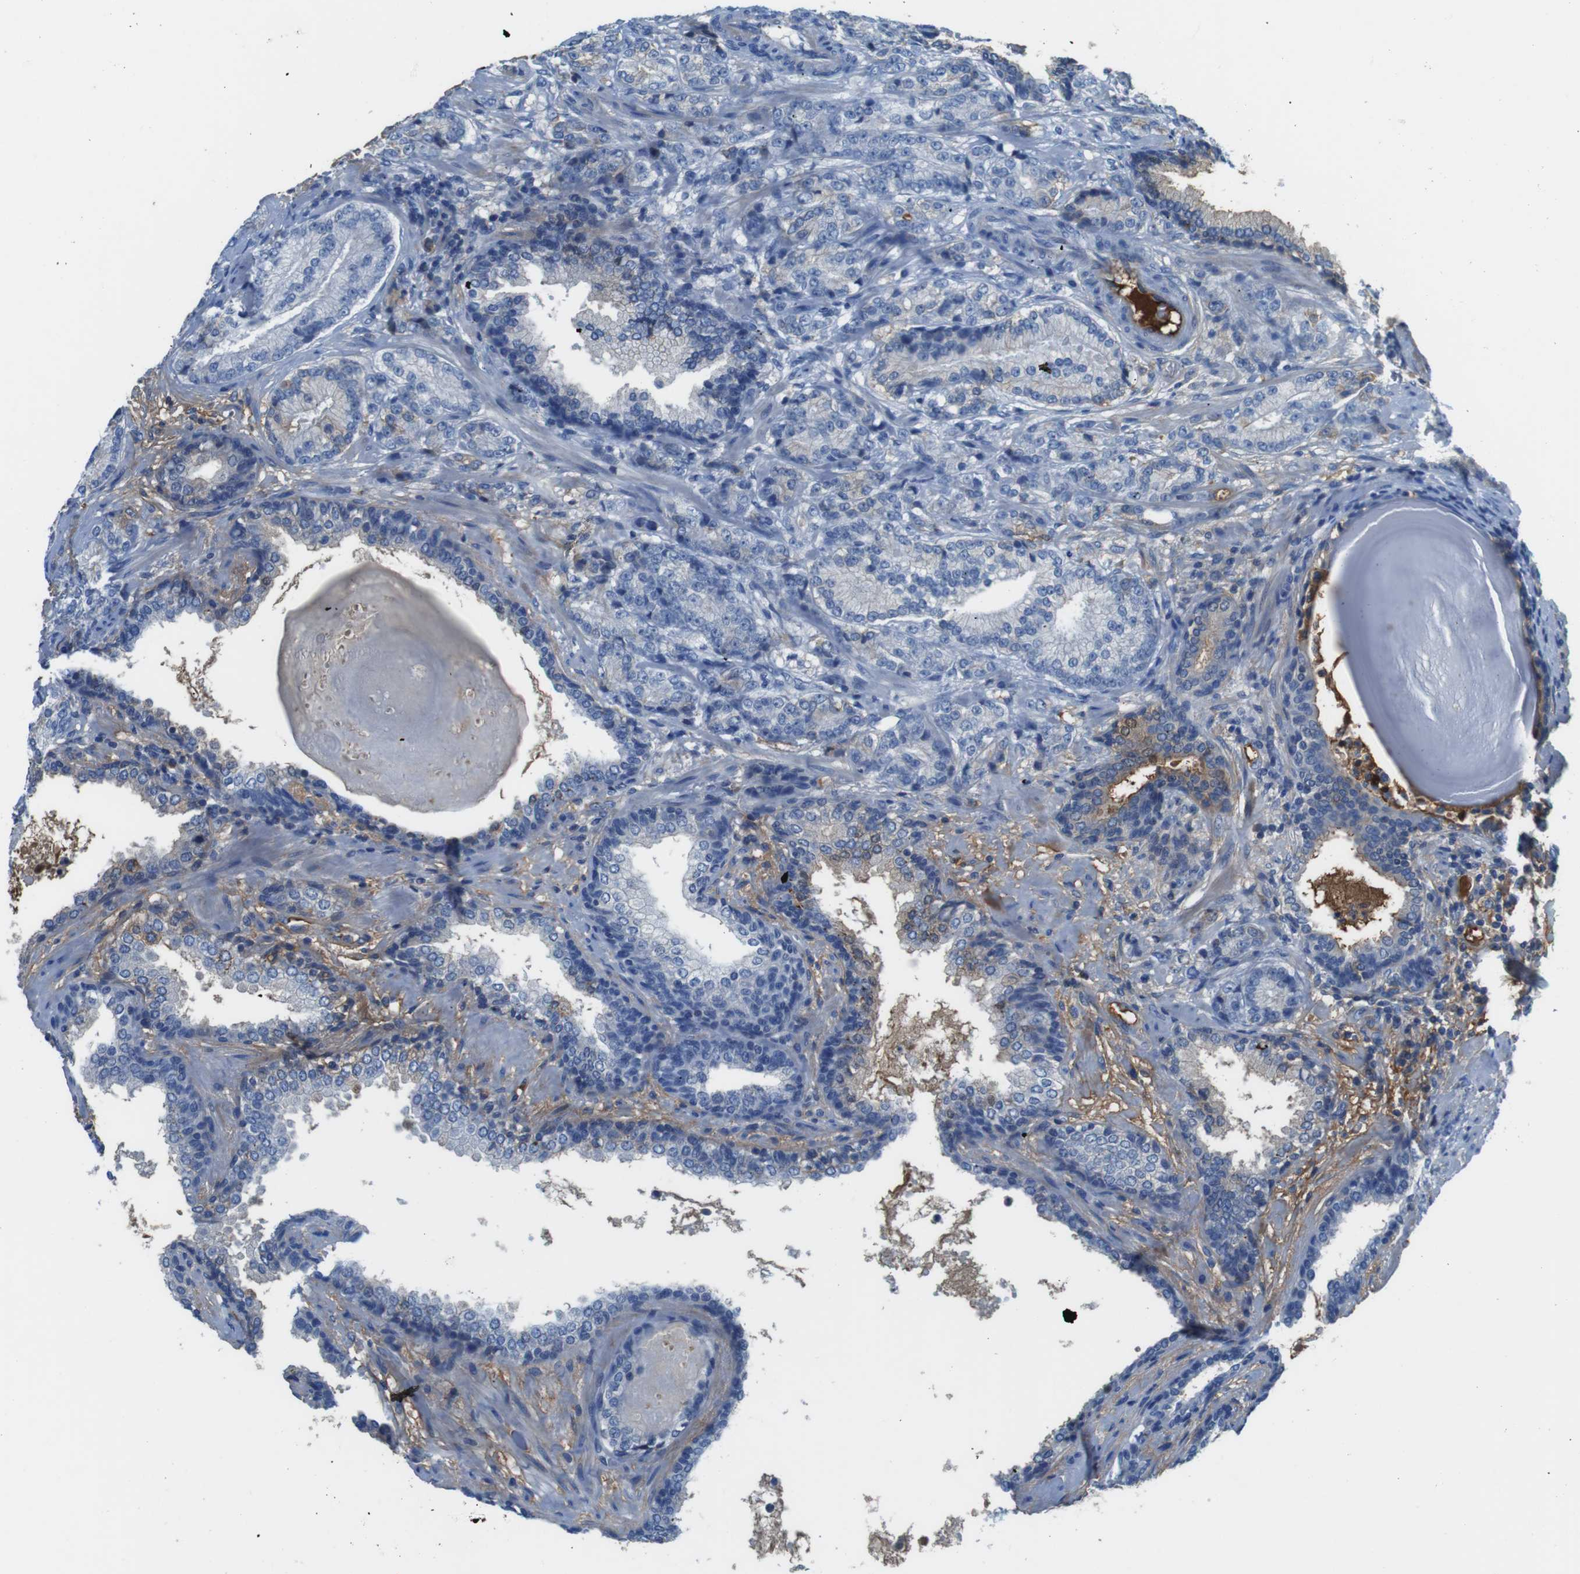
{"staining": {"intensity": "negative", "quantity": "none", "location": "none"}, "tissue": "prostate cancer", "cell_type": "Tumor cells", "image_type": "cancer", "snomed": [{"axis": "morphology", "description": "Adenocarcinoma, High grade"}, {"axis": "topography", "description": "Prostate"}], "caption": "The image demonstrates no staining of tumor cells in prostate adenocarcinoma (high-grade).", "gene": "TMPRSS15", "patient": {"sex": "male", "age": 61}}